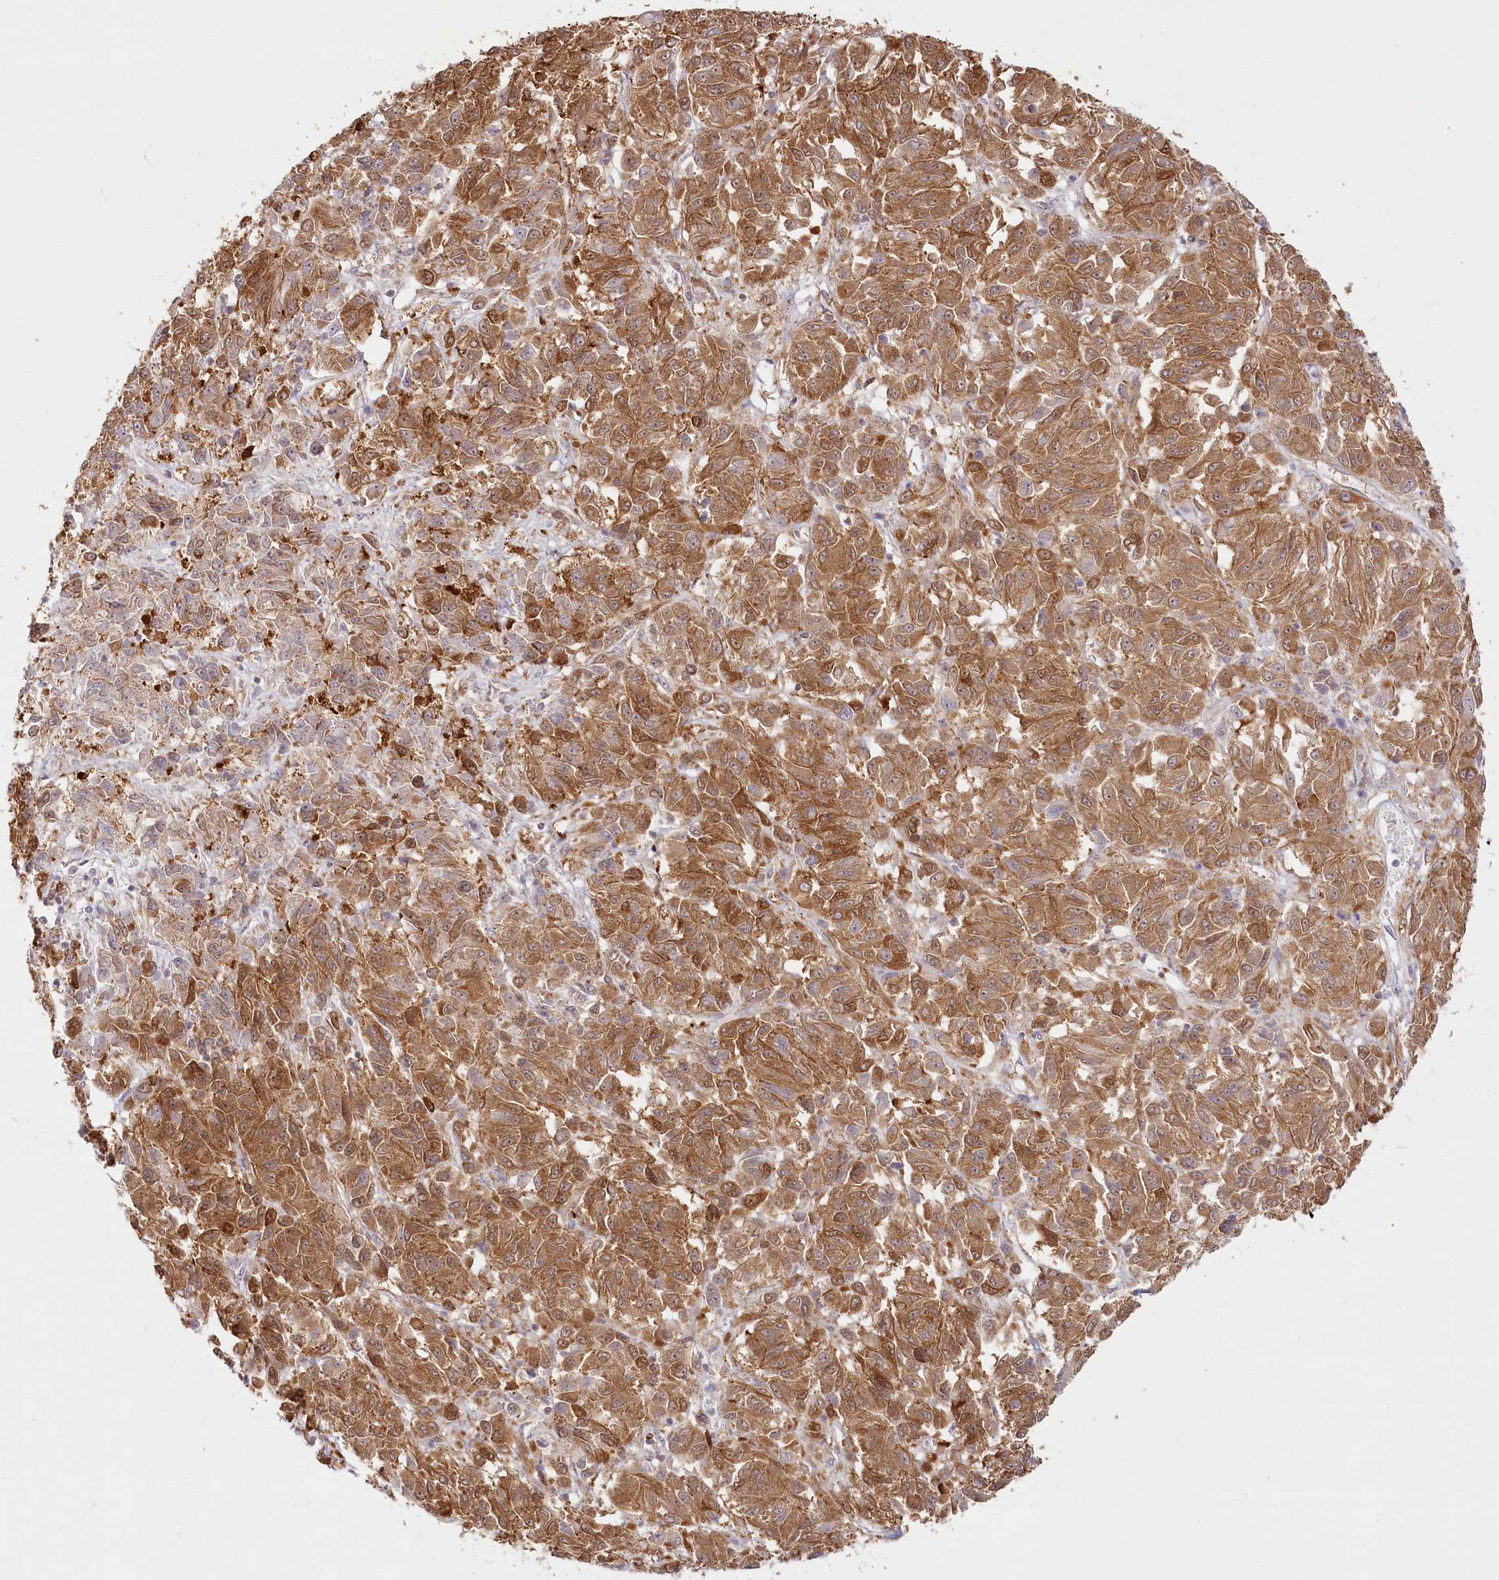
{"staining": {"intensity": "moderate", "quantity": ">75%", "location": "cytoplasmic/membranous"}, "tissue": "melanoma", "cell_type": "Tumor cells", "image_type": "cancer", "snomed": [{"axis": "morphology", "description": "Malignant melanoma, Metastatic site"}, {"axis": "topography", "description": "Lung"}], "caption": "Moderate cytoplasmic/membranous staining for a protein is identified in approximately >75% of tumor cells of melanoma using IHC.", "gene": "INPP4B", "patient": {"sex": "male", "age": 64}}